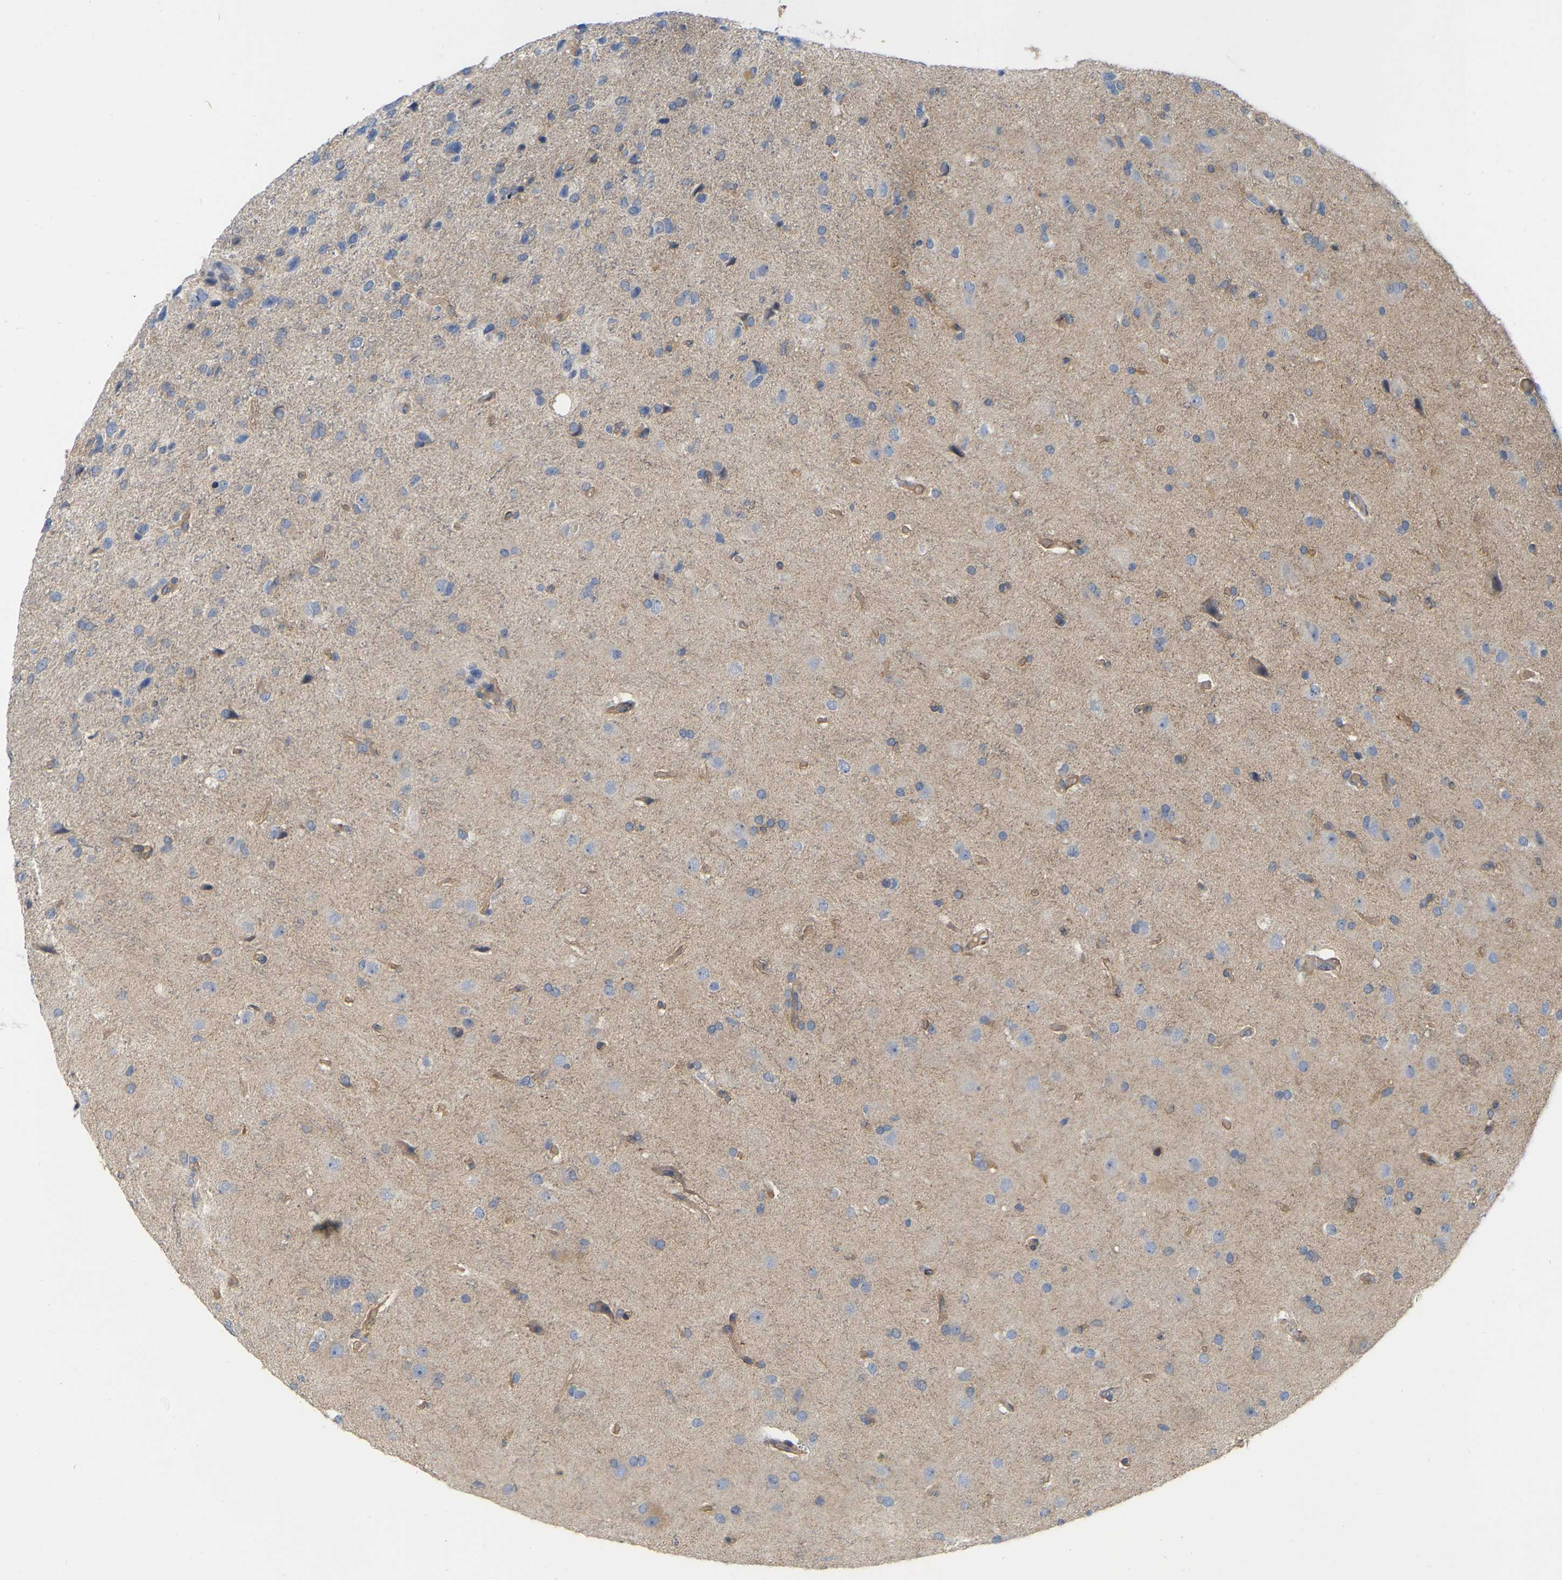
{"staining": {"intensity": "negative", "quantity": "none", "location": "none"}, "tissue": "glioma", "cell_type": "Tumor cells", "image_type": "cancer", "snomed": [{"axis": "morphology", "description": "Glioma, malignant, High grade"}, {"axis": "topography", "description": "Brain"}], "caption": "This micrograph is of malignant high-grade glioma stained with immunohistochemistry (IHC) to label a protein in brown with the nuclei are counter-stained blue. There is no positivity in tumor cells.", "gene": "SSH1", "patient": {"sex": "female", "age": 58}}